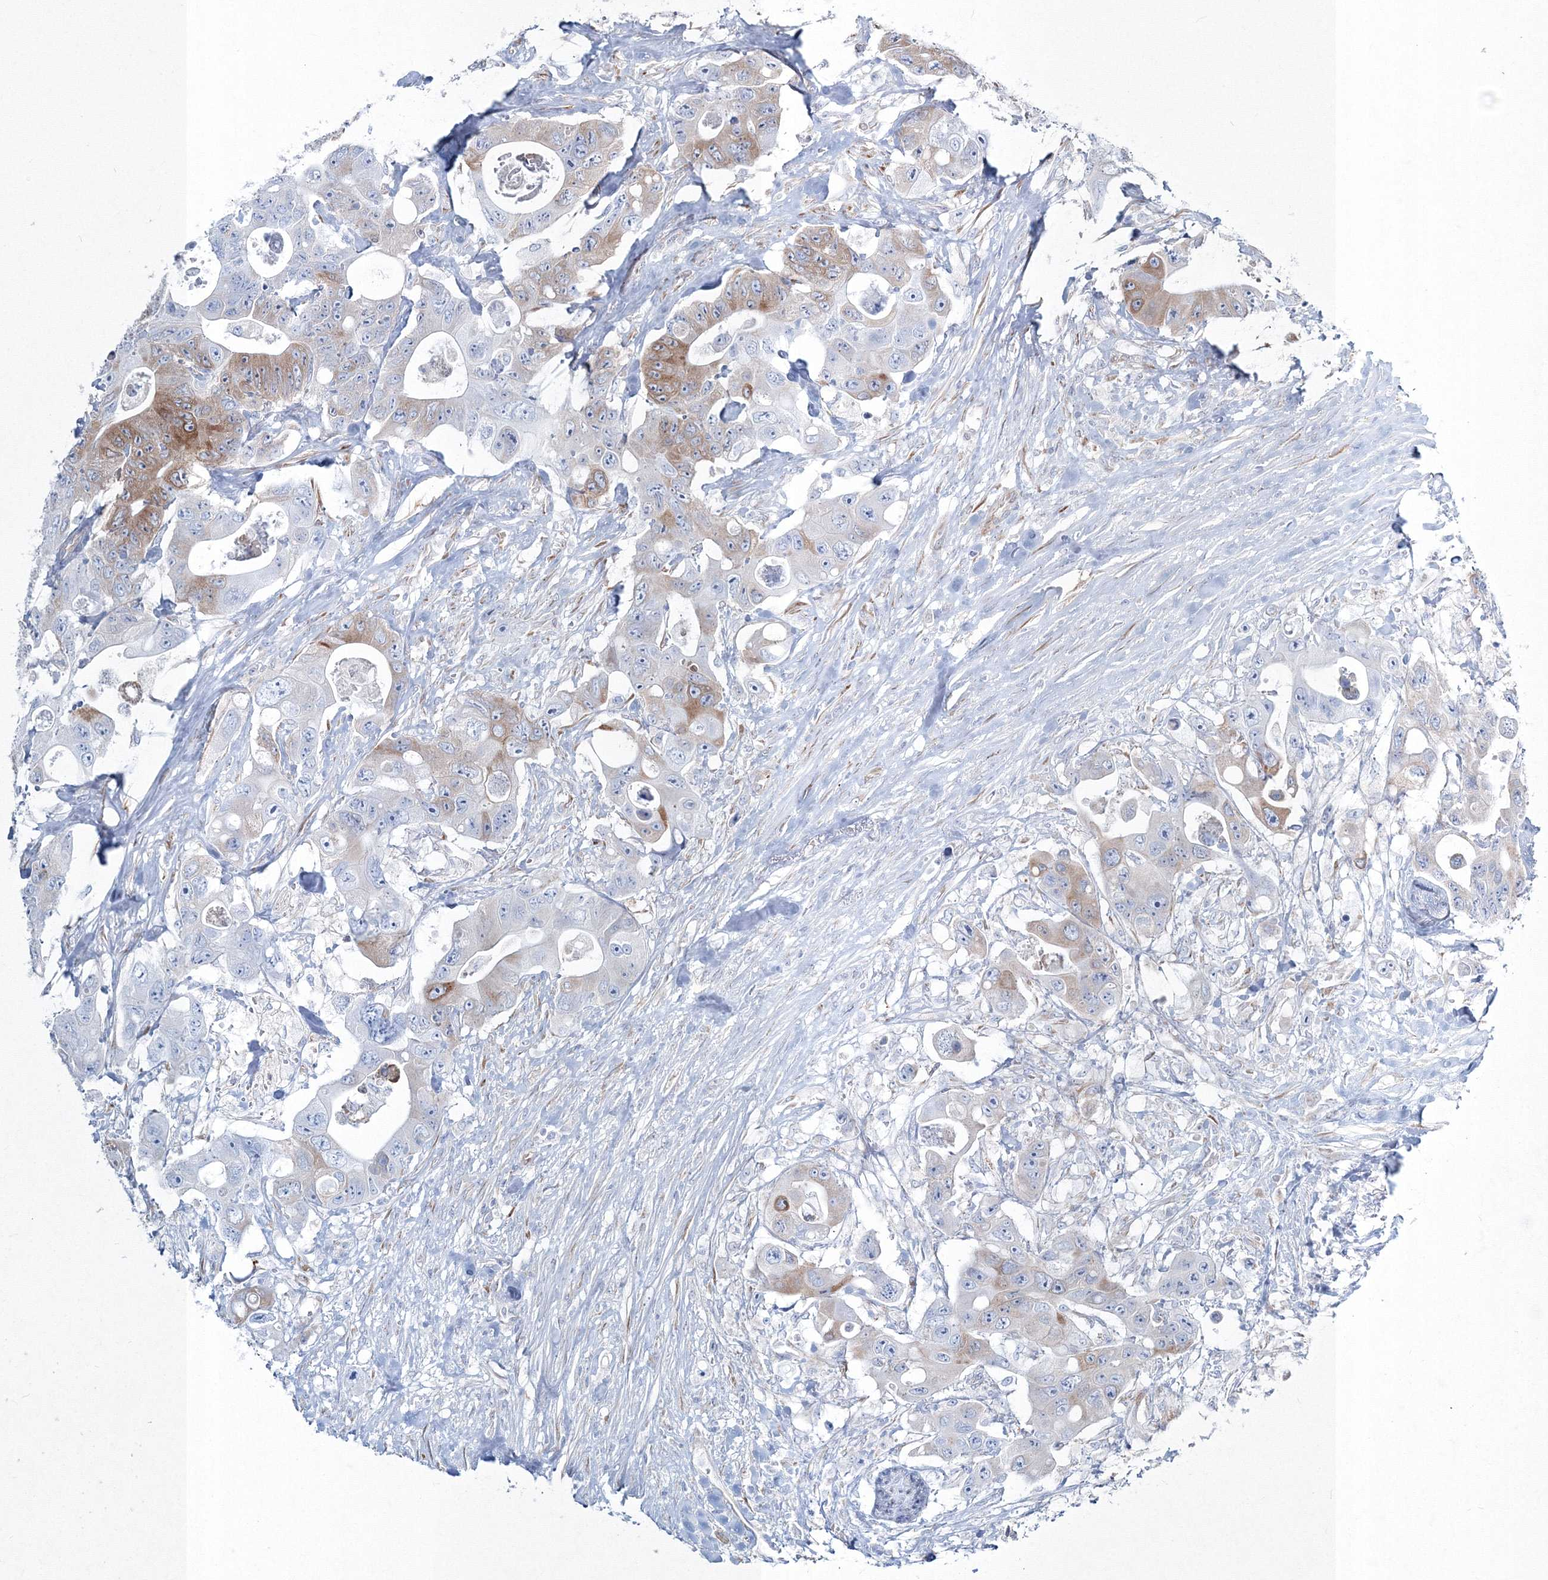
{"staining": {"intensity": "moderate", "quantity": "<25%", "location": "cytoplasmic/membranous"}, "tissue": "colorectal cancer", "cell_type": "Tumor cells", "image_type": "cancer", "snomed": [{"axis": "morphology", "description": "Adenocarcinoma, NOS"}, {"axis": "topography", "description": "Colon"}], "caption": "Immunohistochemistry (IHC) (DAB (3,3'-diaminobenzidine)) staining of human colorectal cancer displays moderate cytoplasmic/membranous protein positivity in approximately <25% of tumor cells.", "gene": "RCN1", "patient": {"sex": "female", "age": 46}}